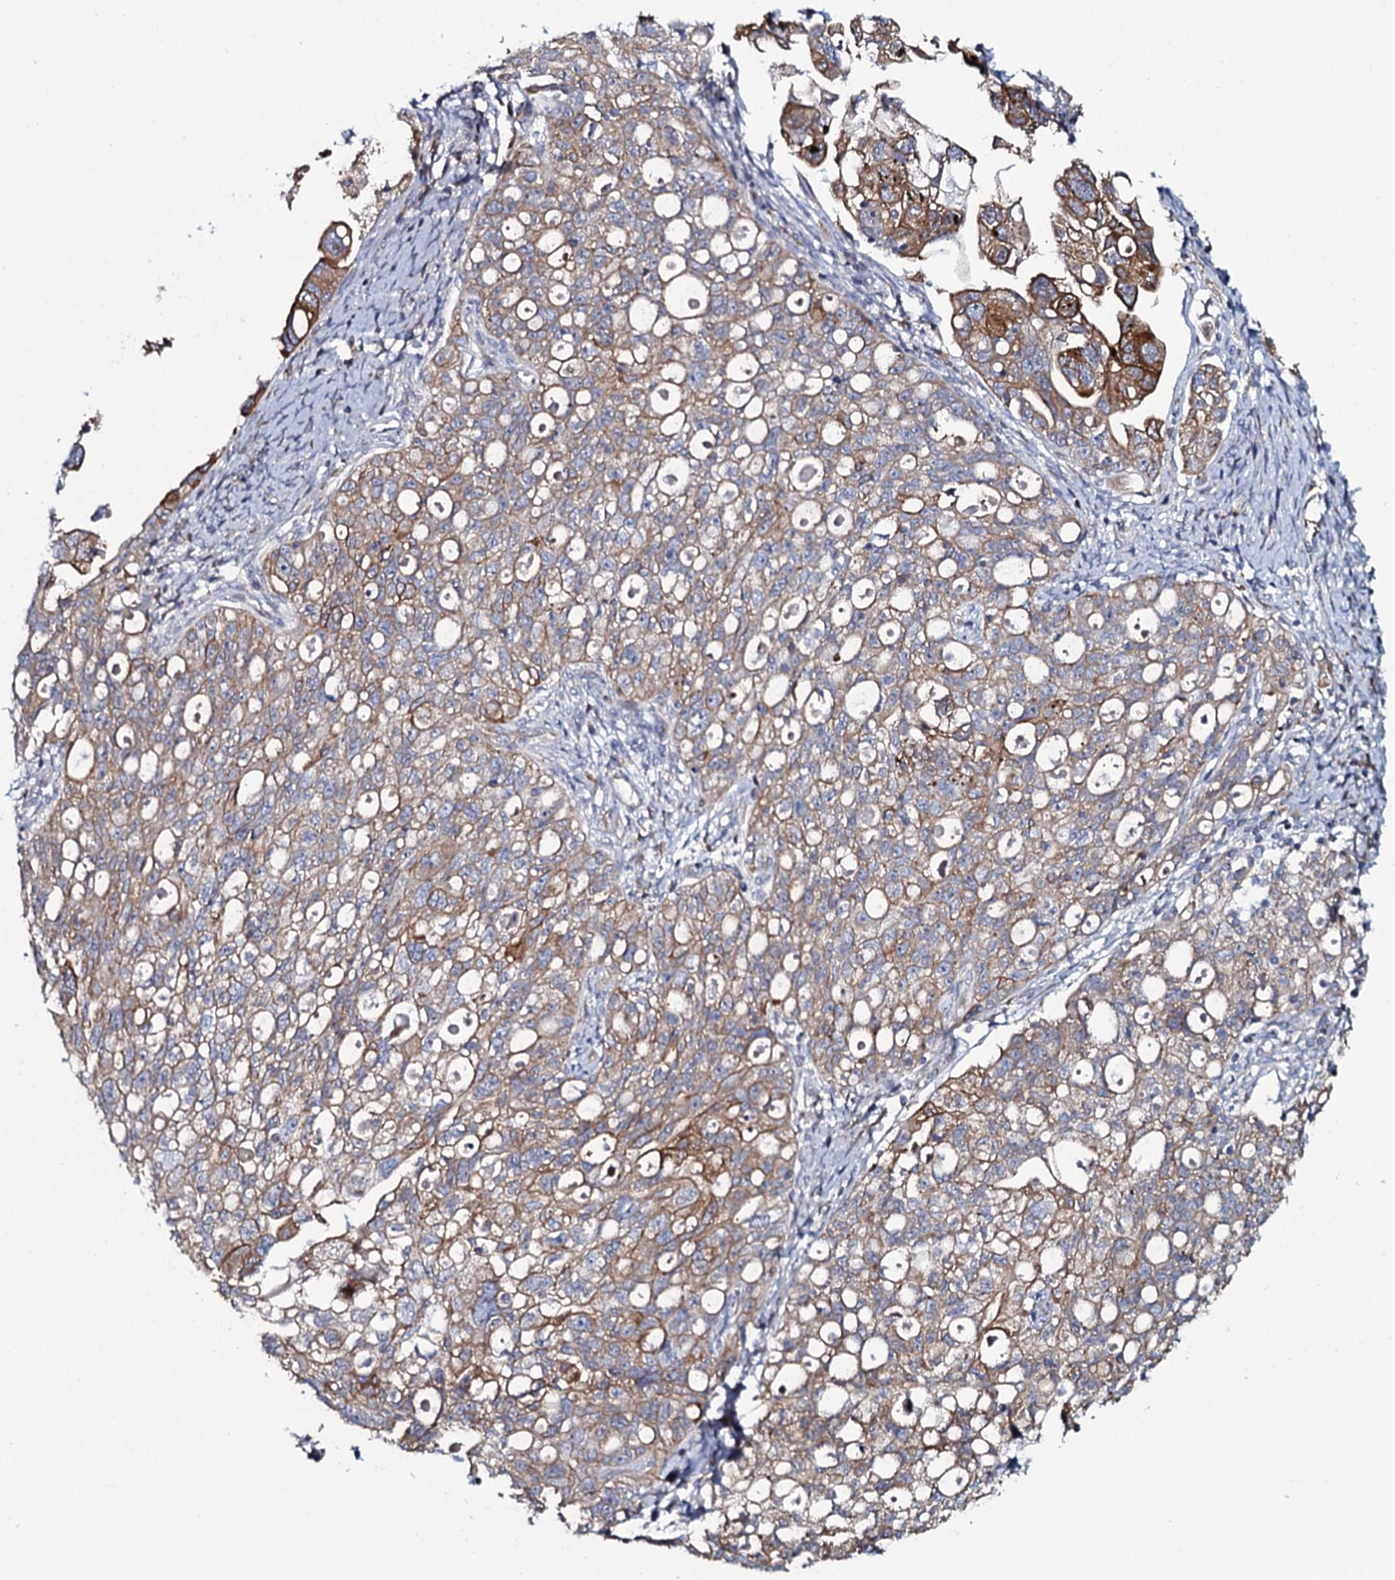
{"staining": {"intensity": "moderate", "quantity": "25%-75%", "location": "cytoplasmic/membranous"}, "tissue": "ovarian cancer", "cell_type": "Tumor cells", "image_type": "cancer", "snomed": [{"axis": "morphology", "description": "Carcinoma, NOS"}, {"axis": "morphology", "description": "Cystadenocarcinoma, serous, NOS"}, {"axis": "topography", "description": "Ovary"}], "caption": "Immunohistochemical staining of ovarian cancer (carcinoma) demonstrates moderate cytoplasmic/membranous protein expression in approximately 25%-75% of tumor cells. Nuclei are stained in blue.", "gene": "TMEM151A", "patient": {"sex": "female", "age": 69}}